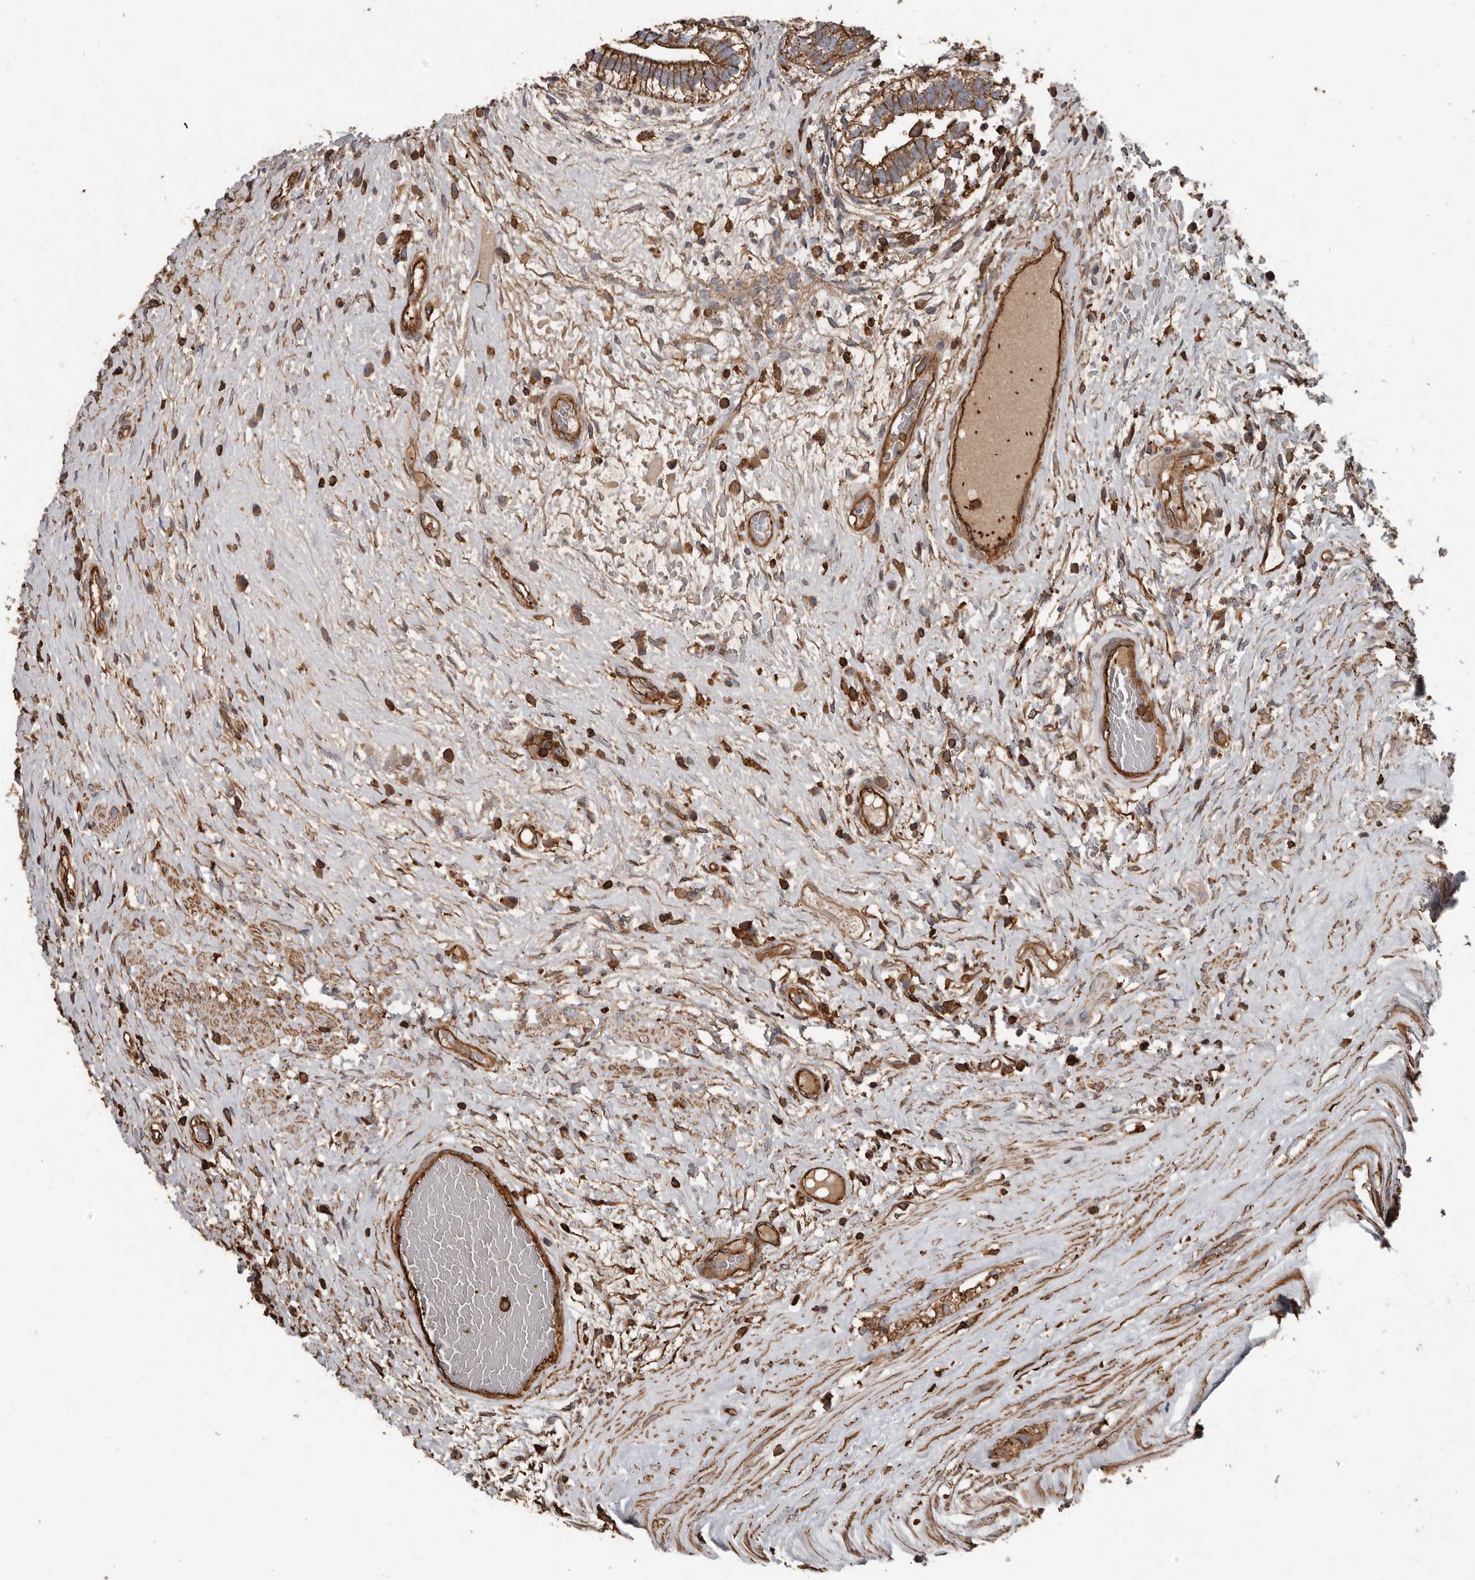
{"staining": {"intensity": "strong", "quantity": ">75%", "location": "cytoplasmic/membranous"}, "tissue": "testis cancer", "cell_type": "Tumor cells", "image_type": "cancer", "snomed": [{"axis": "morphology", "description": "Carcinoma, Embryonal, NOS"}, {"axis": "topography", "description": "Testis"}], "caption": "Immunohistochemical staining of human testis cancer demonstrates strong cytoplasmic/membranous protein expression in about >75% of tumor cells. (Brightfield microscopy of DAB IHC at high magnification).", "gene": "DENND6B", "patient": {"sex": "male", "age": 26}}